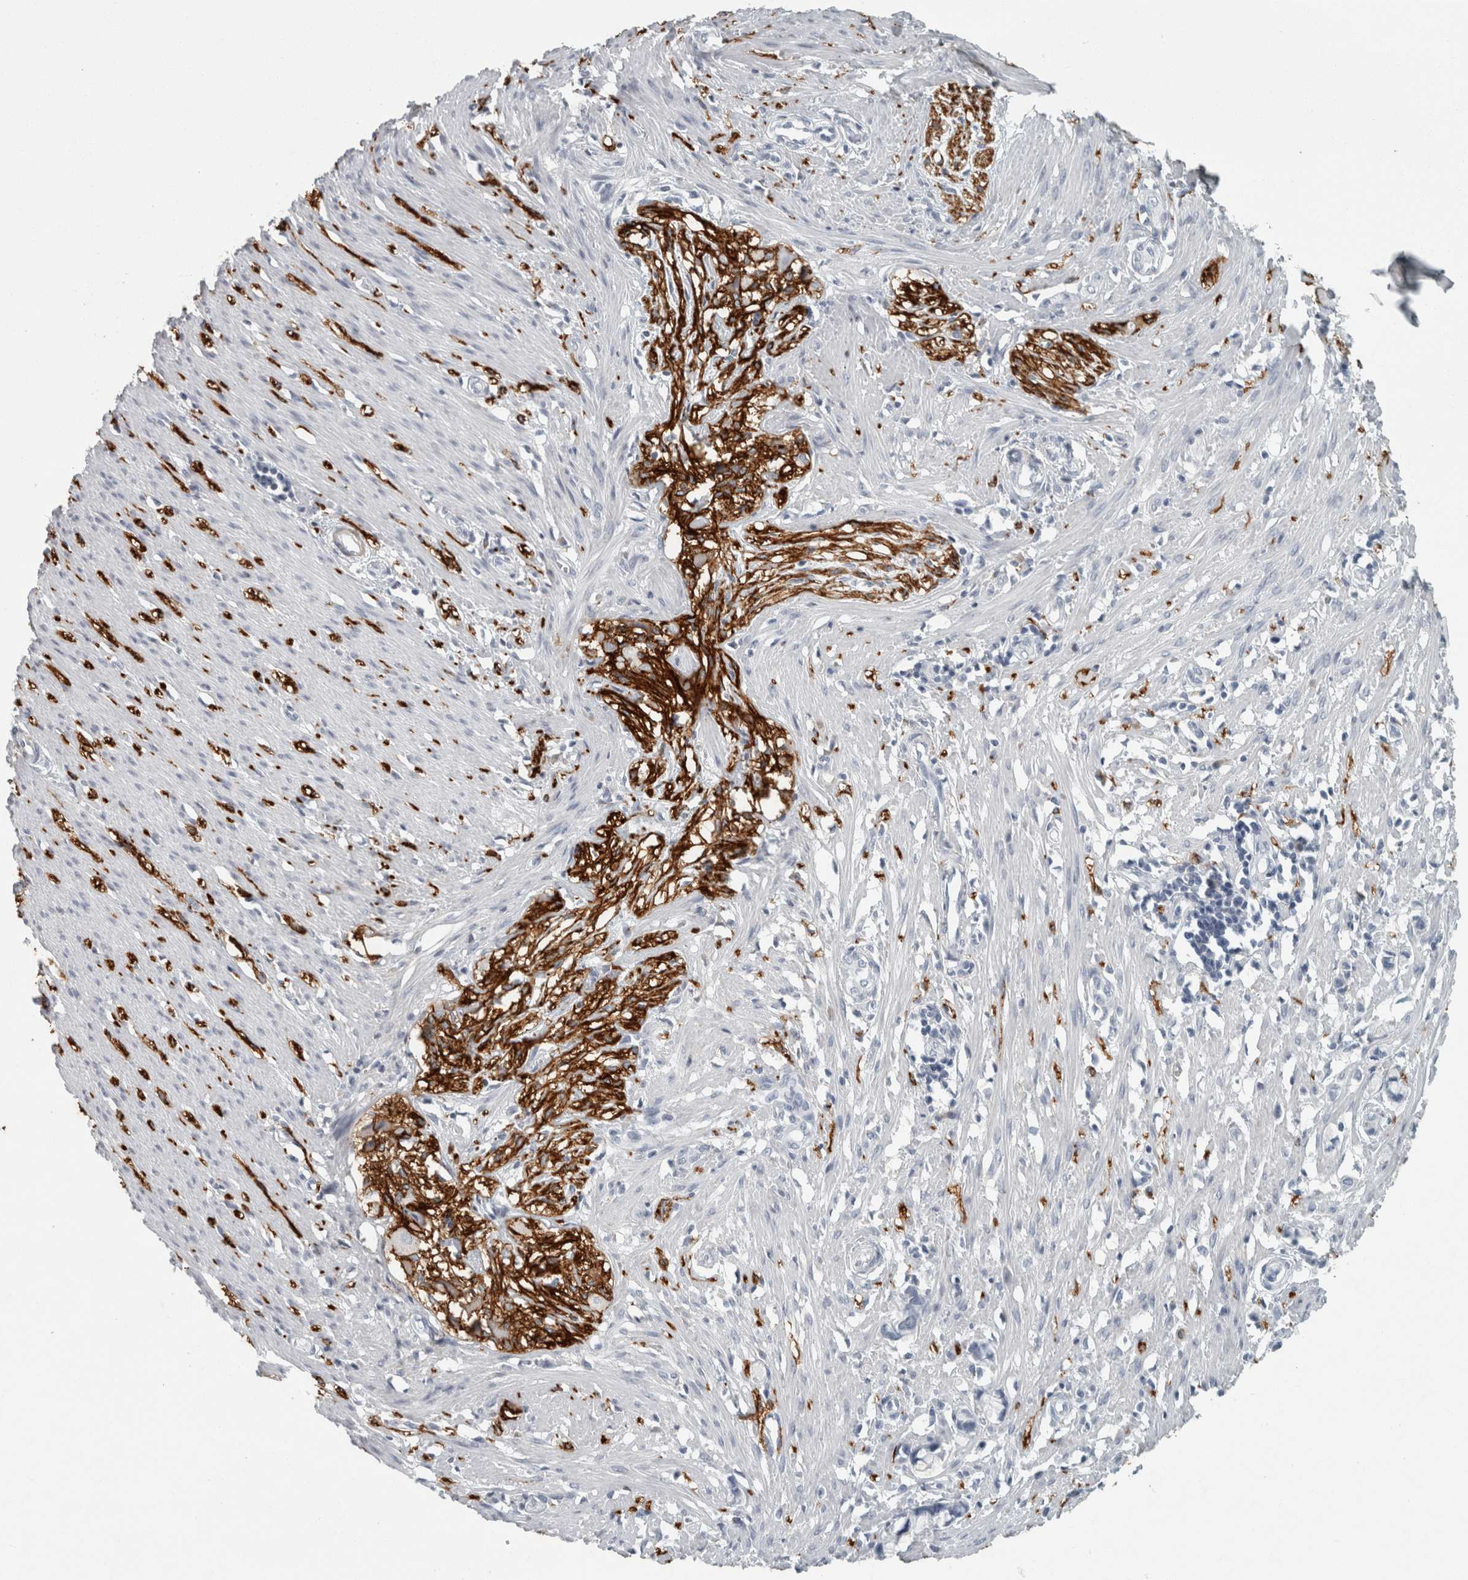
{"staining": {"intensity": "negative", "quantity": "none", "location": "none"}, "tissue": "smooth muscle", "cell_type": "Smooth muscle cells", "image_type": "normal", "snomed": [{"axis": "morphology", "description": "Normal tissue, NOS"}, {"axis": "morphology", "description": "Adenocarcinoma, NOS"}, {"axis": "topography", "description": "Smooth muscle"}, {"axis": "topography", "description": "Colon"}], "caption": "The IHC image has no significant staining in smooth muscle cells of smooth muscle.", "gene": "CHL1", "patient": {"sex": "male", "age": 14}}